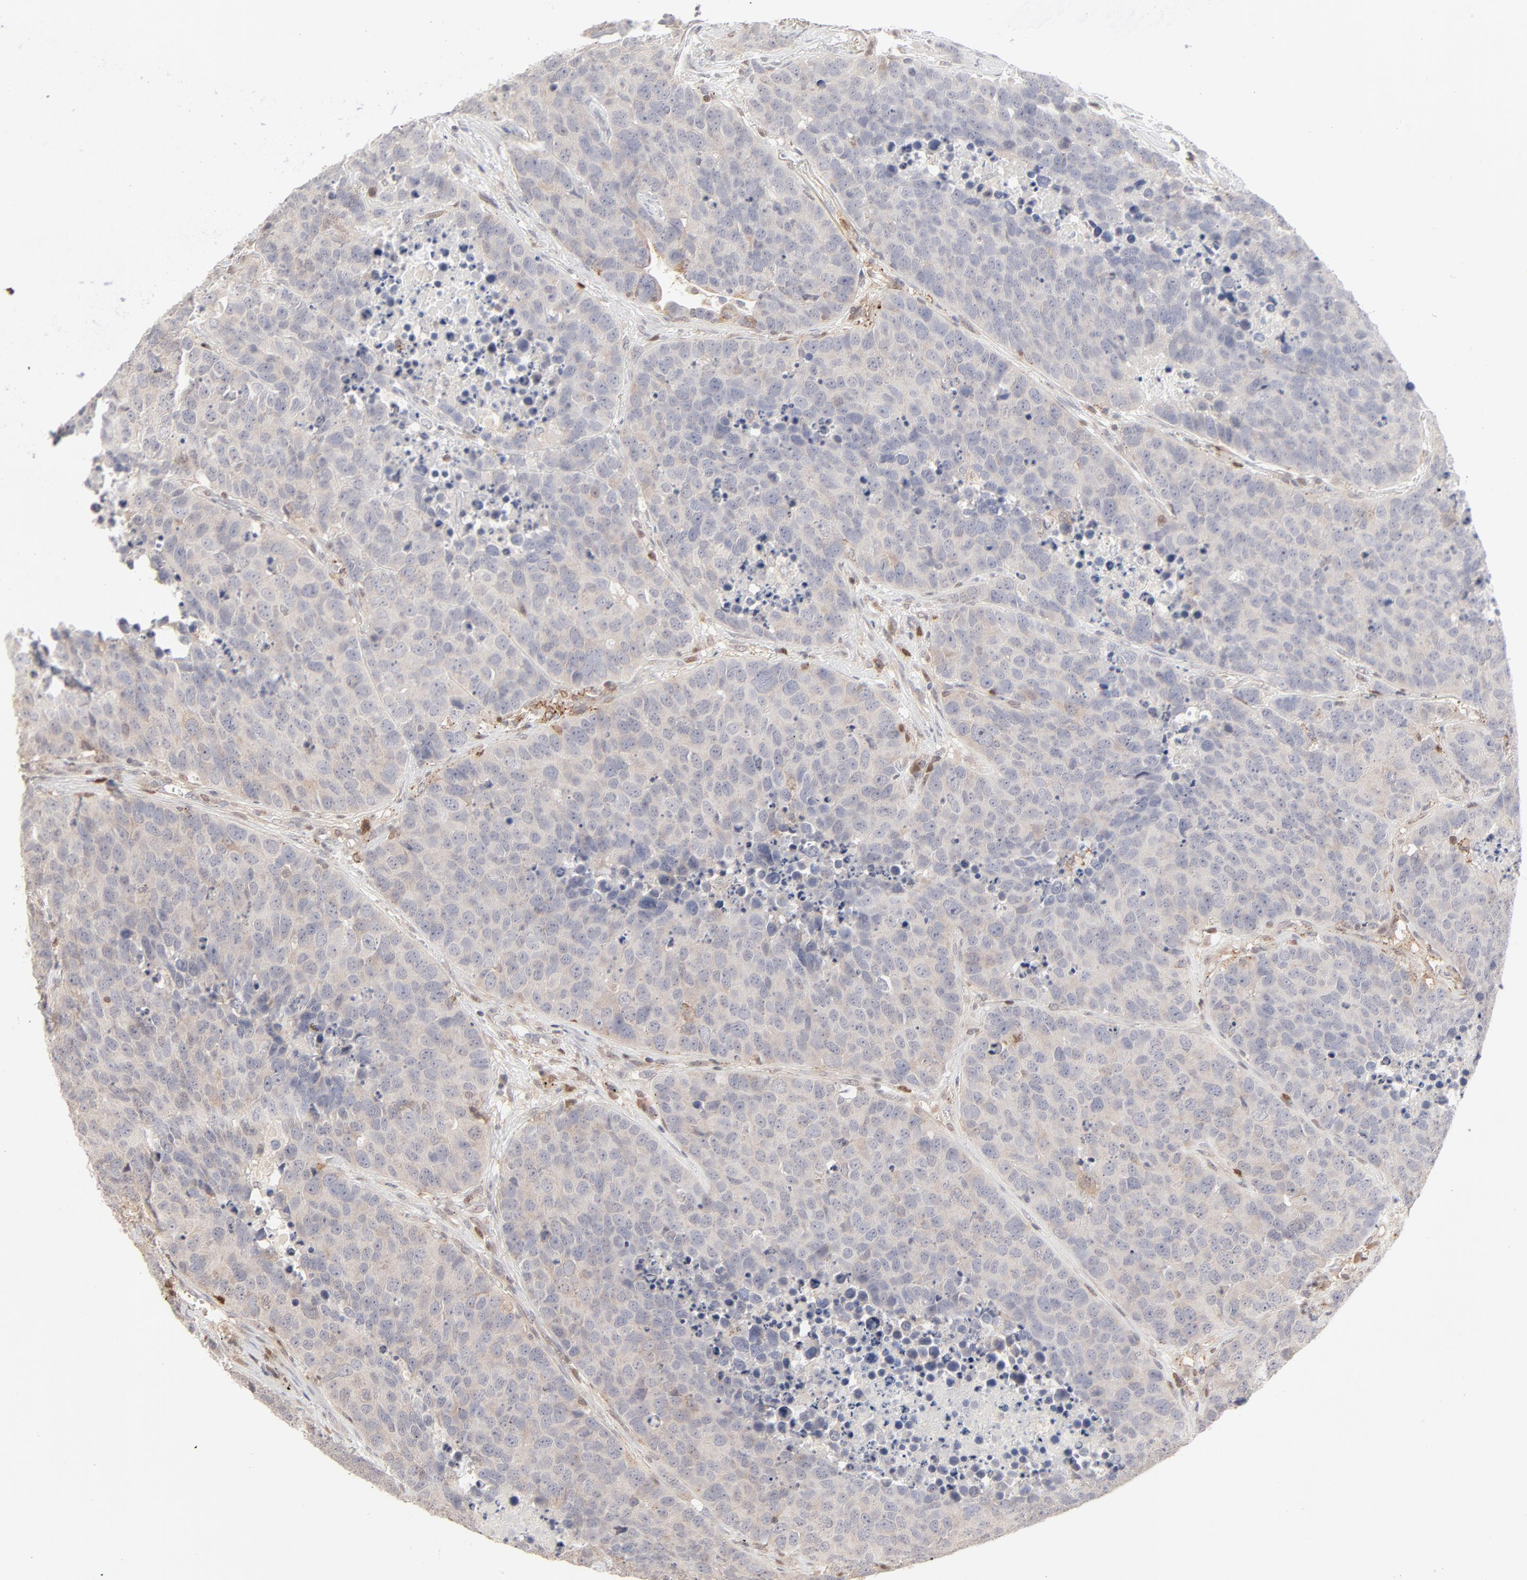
{"staining": {"intensity": "negative", "quantity": "none", "location": "none"}, "tissue": "carcinoid", "cell_type": "Tumor cells", "image_type": "cancer", "snomed": [{"axis": "morphology", "description": "Carcinoid, malignant, NOS"}, {"axis": "topography", "description": "Lung"}], "caption": "Image shows no significant protein staining in tumor cells of carcinoid.", "gene": "CDK6", "patient": {"sex": "male", "age": 60}}